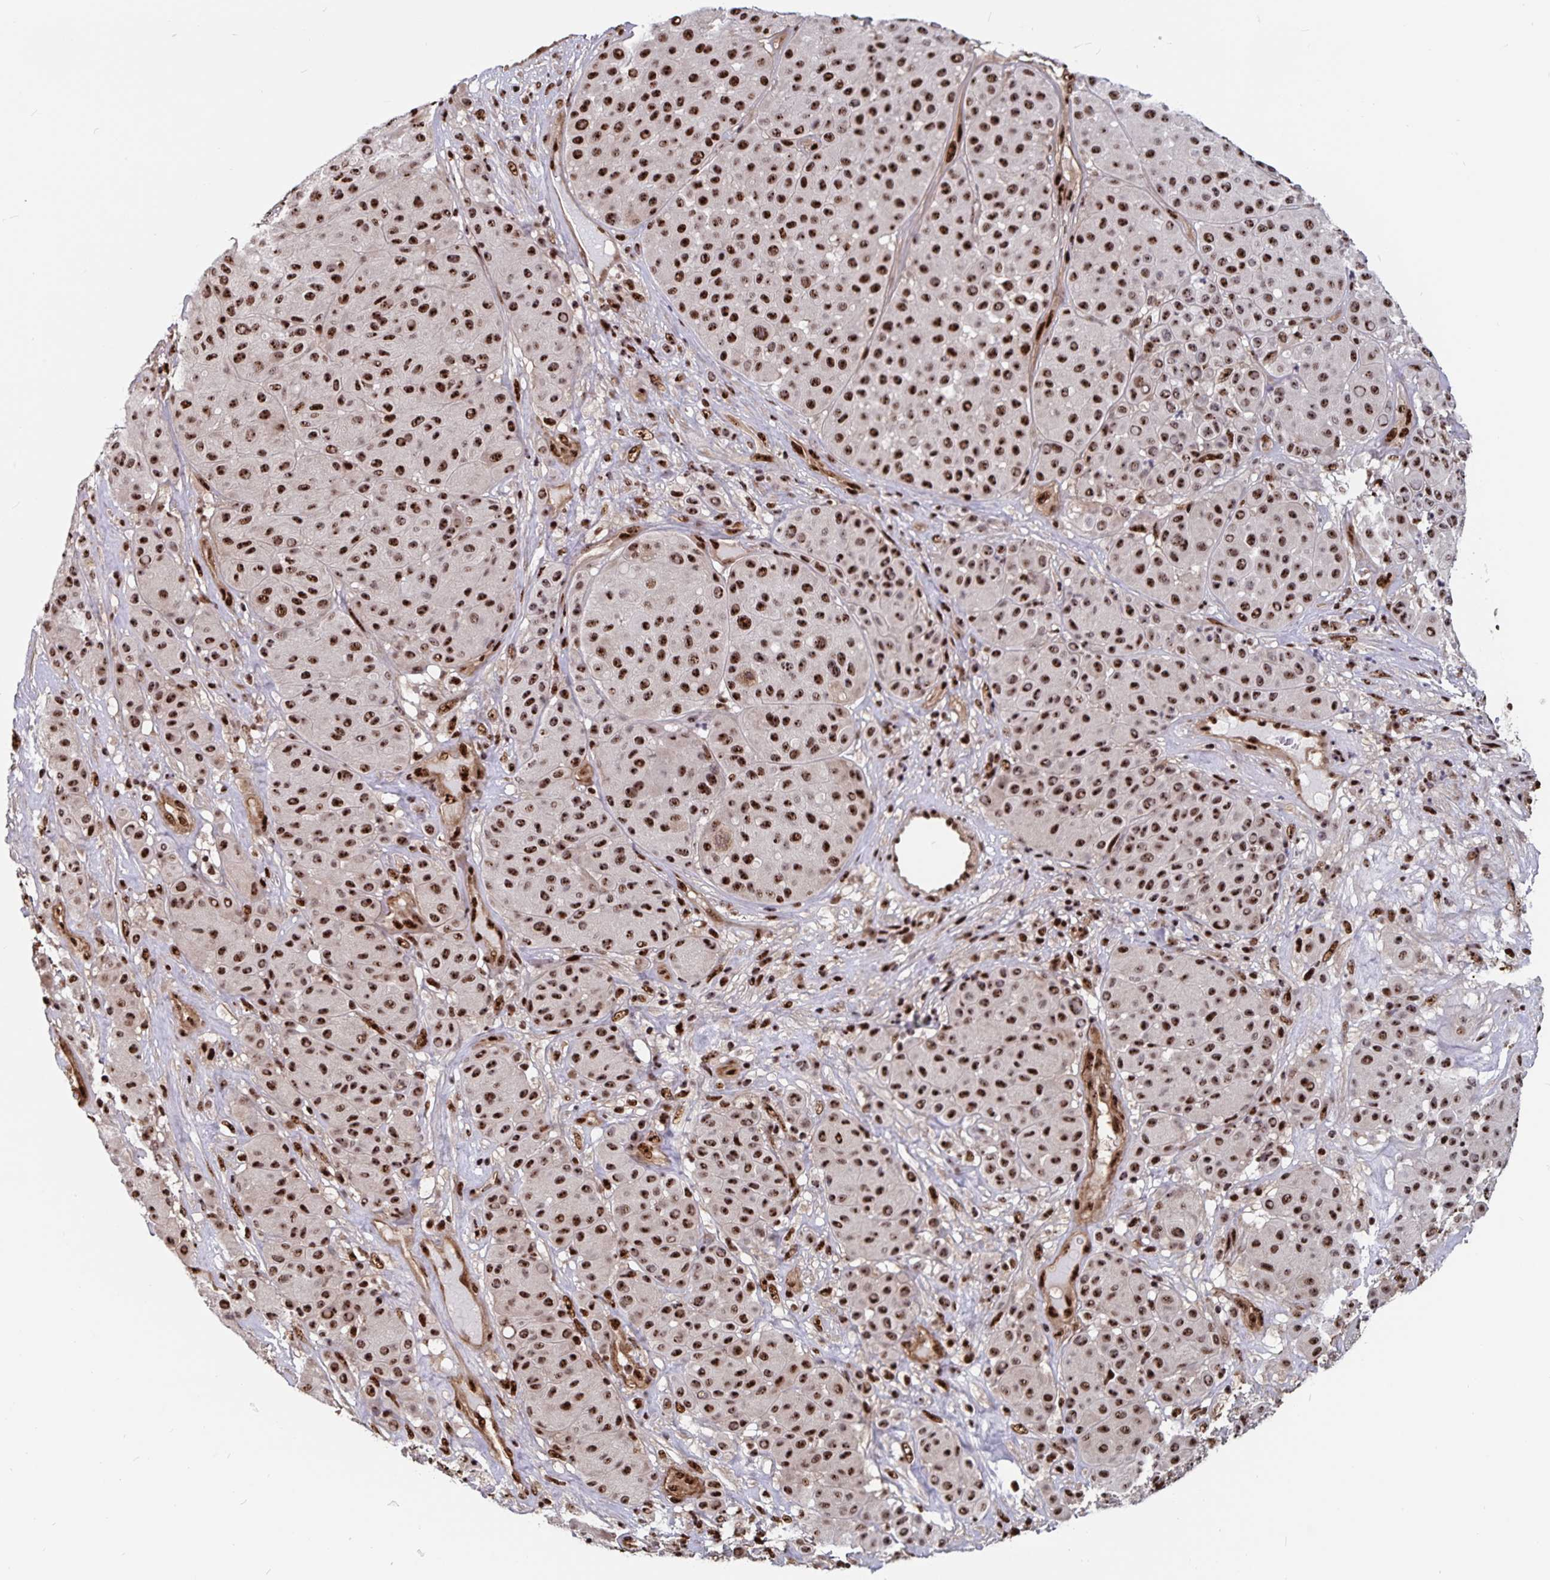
{"staining": {"intensity": "strong", "quantity": ">75%", "location": "nuclear"}, "tissue": "melanoma", "cell_type": "Tumor cells", "image_type": "cancer", "snomed": [{"axis": "morphology", "description": "Malignant melanoma, Metastatic site"}, {"axis": "topography", "description": "Smooth muscle"}], "caption": "Immunohistochemistry micrograph of neoplastic tissue: human melanoma stained using immunohistochemistry (IHC) displays high levels of strong protein expression localized specifically in the nuclear of tumor cells, appearing as a nuclear brown color.", "gene": "LAS1L", "patient": {"sex": "male", "age": 41}}